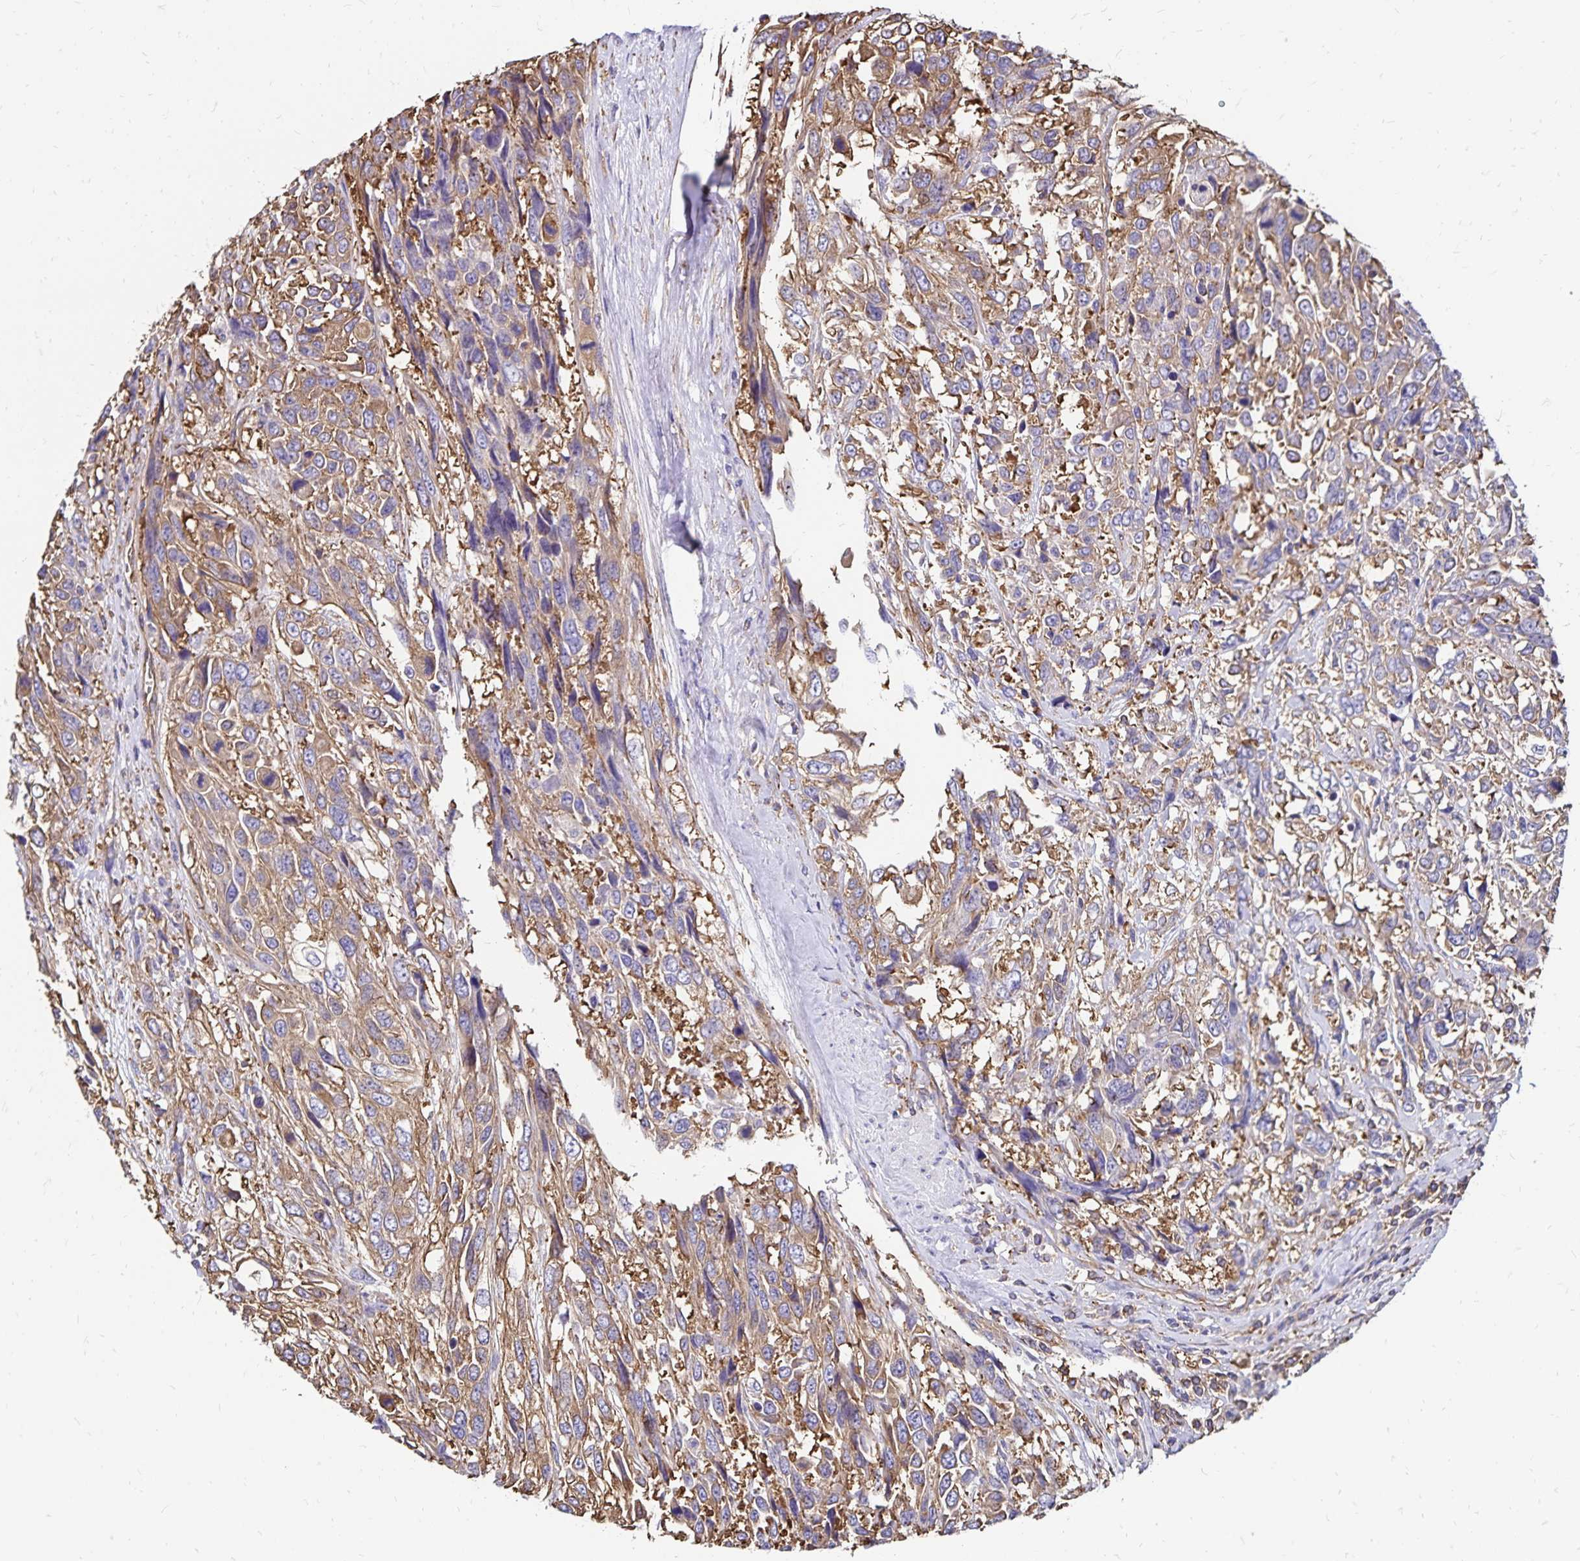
{"staining": {"intensity": "moderate", "quantity": ">75%", "location": "cytoplasmic/membranous"}, "tissue": "urothelial cancer", "cell_type": "Tumor cells", "image_type": "cancer", "snomed": [{"axis": "morphology", "description": "Urothelial carcinoma, High grade"}, {"axis": "topography", "description": "Urinary bladder"}], "caption": "Urothelial carcinoma (high-grade) stained with a protein marker displays moderate staining in tumor cells.", "gene": "RPRML", "patient": {"sex": "female", "age": 70}}